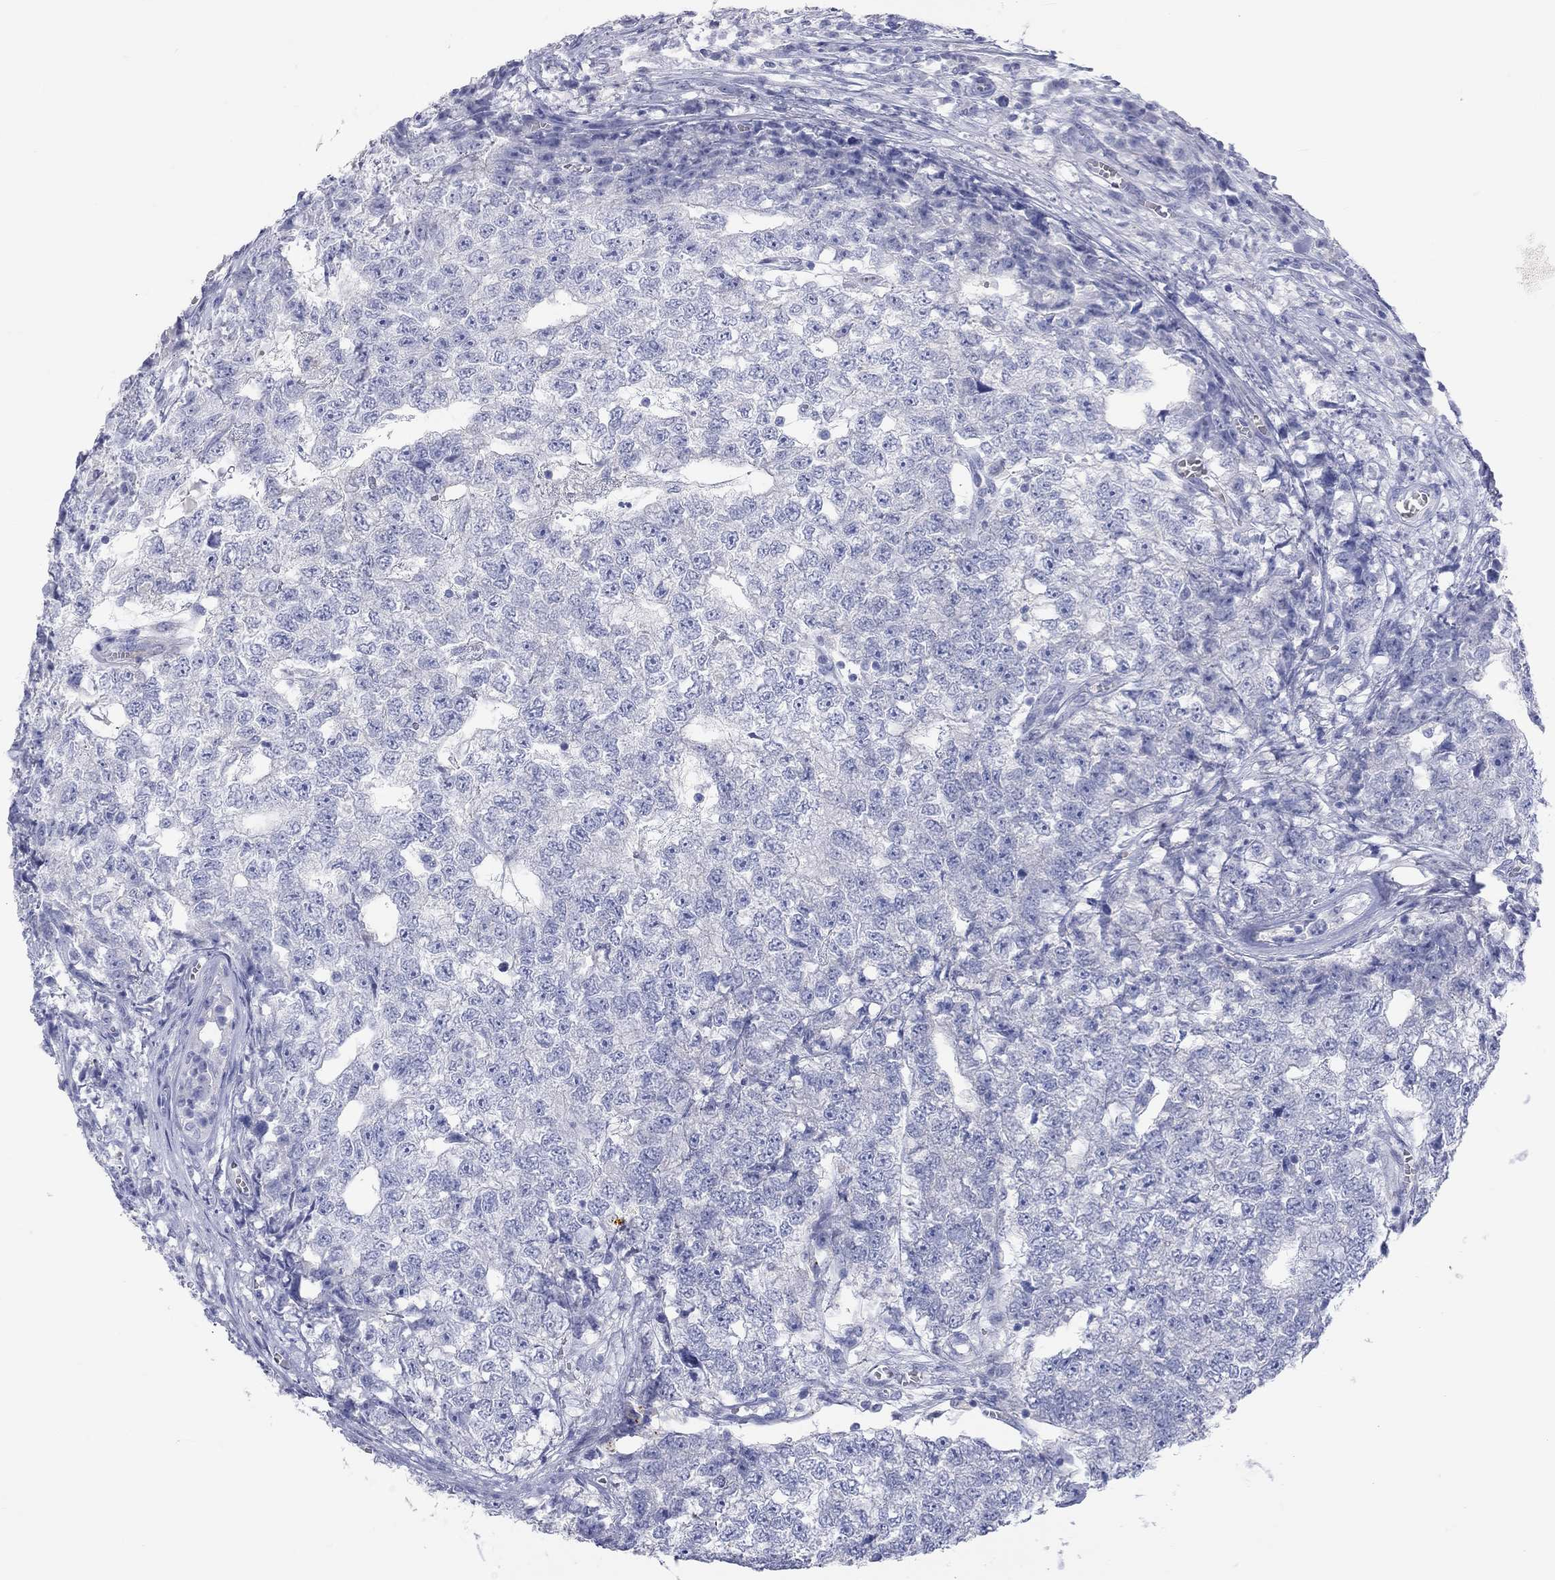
{"staining": {"intensity": "negative", "quantity": "none", "location": "none"}, "tissue": "testis cancer", "cell_type": "Tumor cells", "image_type": "cancer", "snomed": [{"axis": "morphology", "description": "Seminoma, NOS"}, {"axis": "morphology", "description": "Carcinoma, Embryonal, NOS"}, {"axis": "topography", "description": "Testis"}], "caption": "High power microscopy micrograph of an immunohistochemistry histopathology image of testis seminoma, revealing no significant staining in tumor cells.", "gene": "PCDHGC5", "patient": {"sex": "male", "age": 22}}